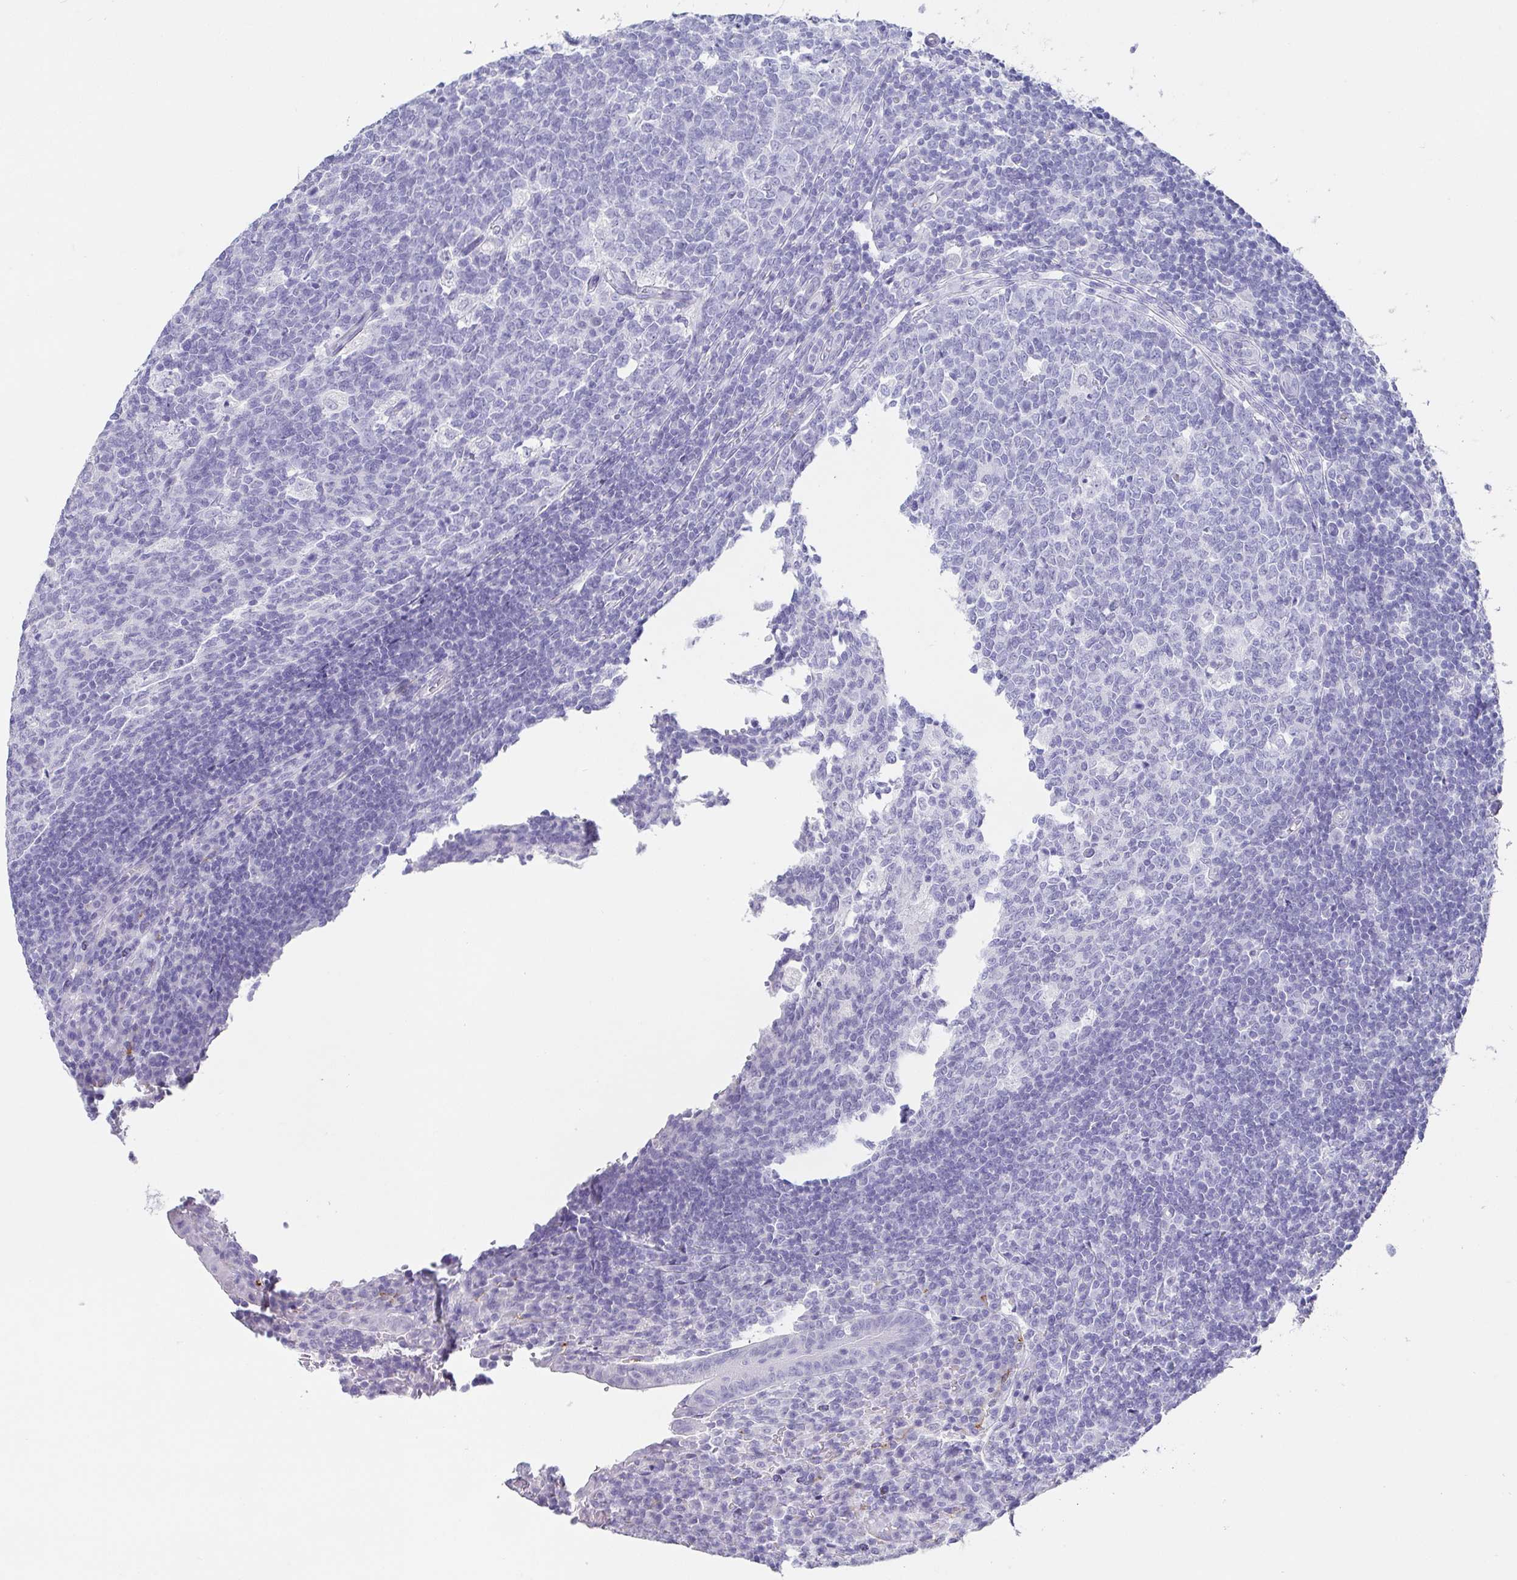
{"staining": {"intensity": "negative", "quantity": "none", "location": "none"}, "tissue": "appendix", "cell_type": "Glandular cells", "image_type": "normal", "snomed": [{"axis": "morphology", "description": "Normal tissue, NOS"}, {"axis": "topography", "description": "Appendix"}], "caption": "Immunohistochemical staining of normal appendix displays no significant expression in glandular cells. (DAB immunohistochemistry visualized using brightfield microscopy, high magnification).", "gene": "SCGN", "patient": {"sex": "male", "age": 18}}